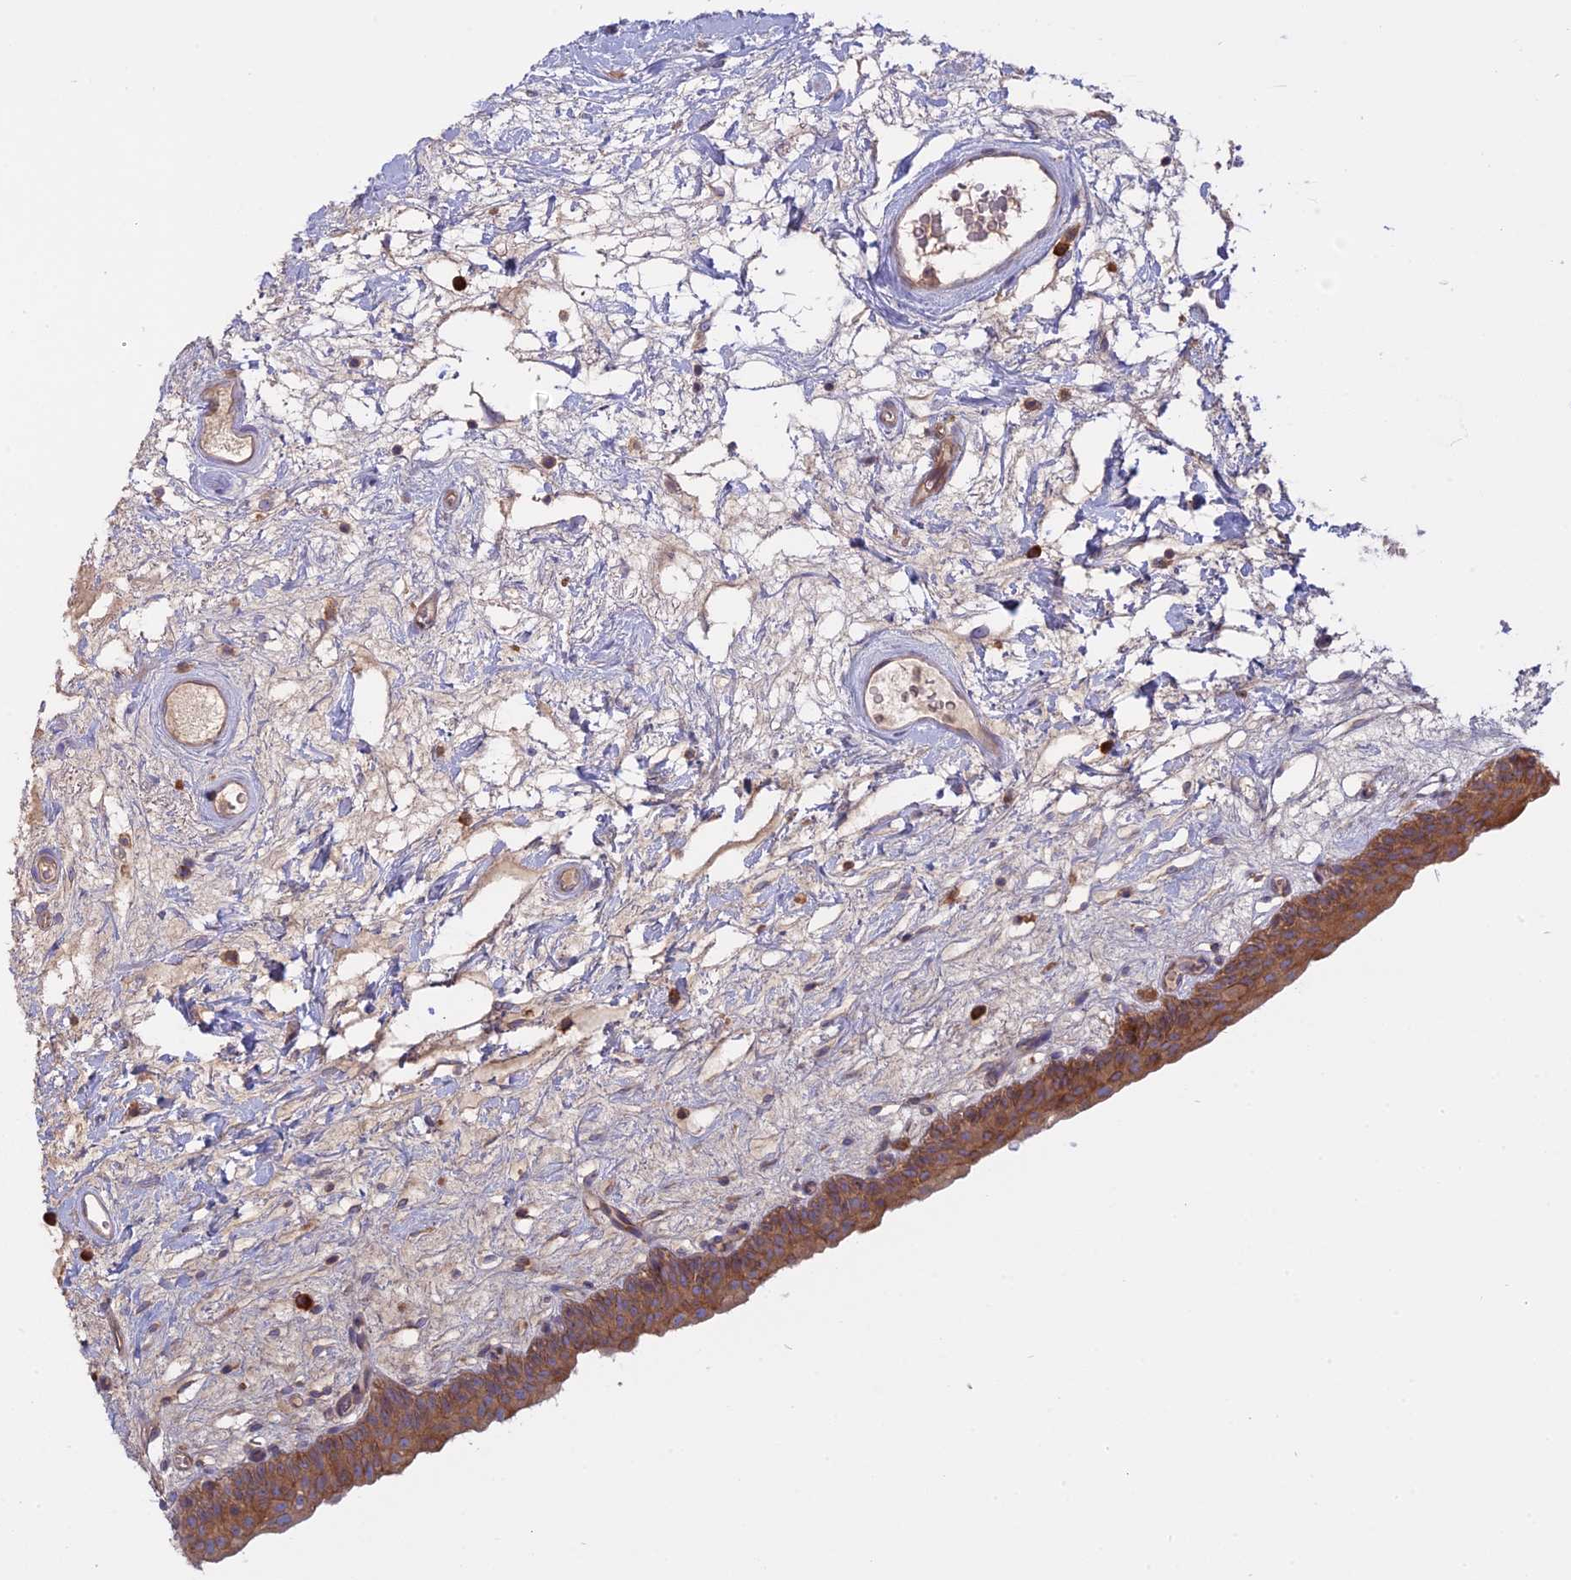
{"staining": {"intensity": "moderate", "quantity": ">75%", "location": "cytoplasmic/membranous"}, "tissue": "urinary bladder", "cell_type": "Urothelial cells", "image_type": "normal", "snomed": [{"axis": "morphology", "description": "Normal tissue, NOS"}, {"axis": "topography", "description": "Urinary bladder"}], "caption": "Urothelial cells exhibit medium levels of moderate cytoplasmic/membranous positivity in about >75% of cells in normal human urinary bladder. The staining was performed using DAB, with brown indicating positive protein expression. Nuclei are stained blue with hematoxylin.", "gene": "TMEM208", "patient": {"sex": "male", "age": 83}}